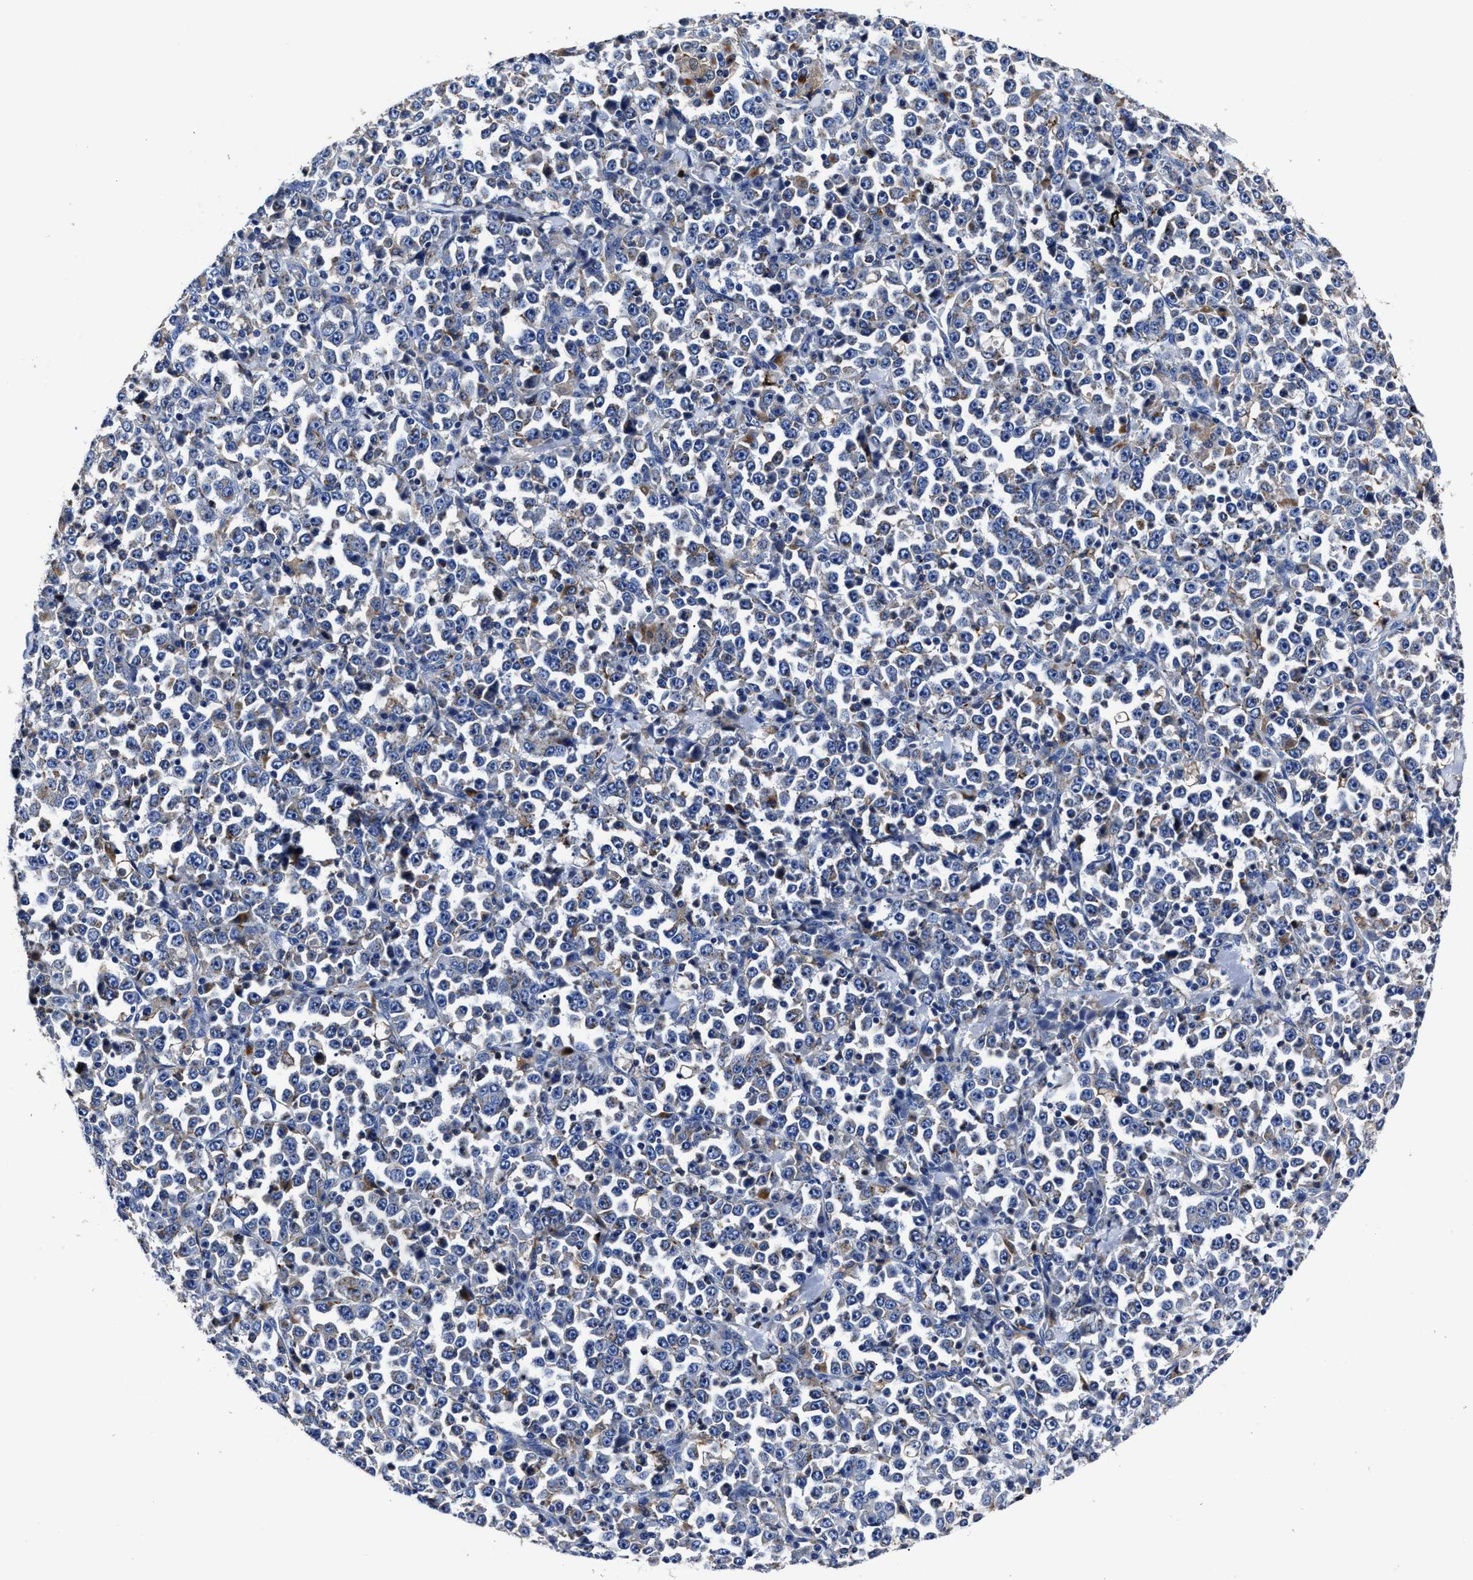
{"staining": {"intensity": "weak", "quantity": "<25%", "location": "cytoplasmic/membranous"}, "tissue": "stomach cancer", "cell_type": "Tumor cells", "image_type": "cancer", "snomed": [{"axis": "morphology", "description": "Normal tissue, NOS"}, {"axis": "morphology", "description": "Adenocarcinoma, NOS"}, {"axis": "topography", "description": "Stomach, upper"}, {"axis": "topography", "description": "Stomach"}], "caption": "The photomicrograph demonstrates no staining of tumor cells in stomach cancer.", "gene": "LAMTOR4", "patient": {"sex": "male", "age": 59}}